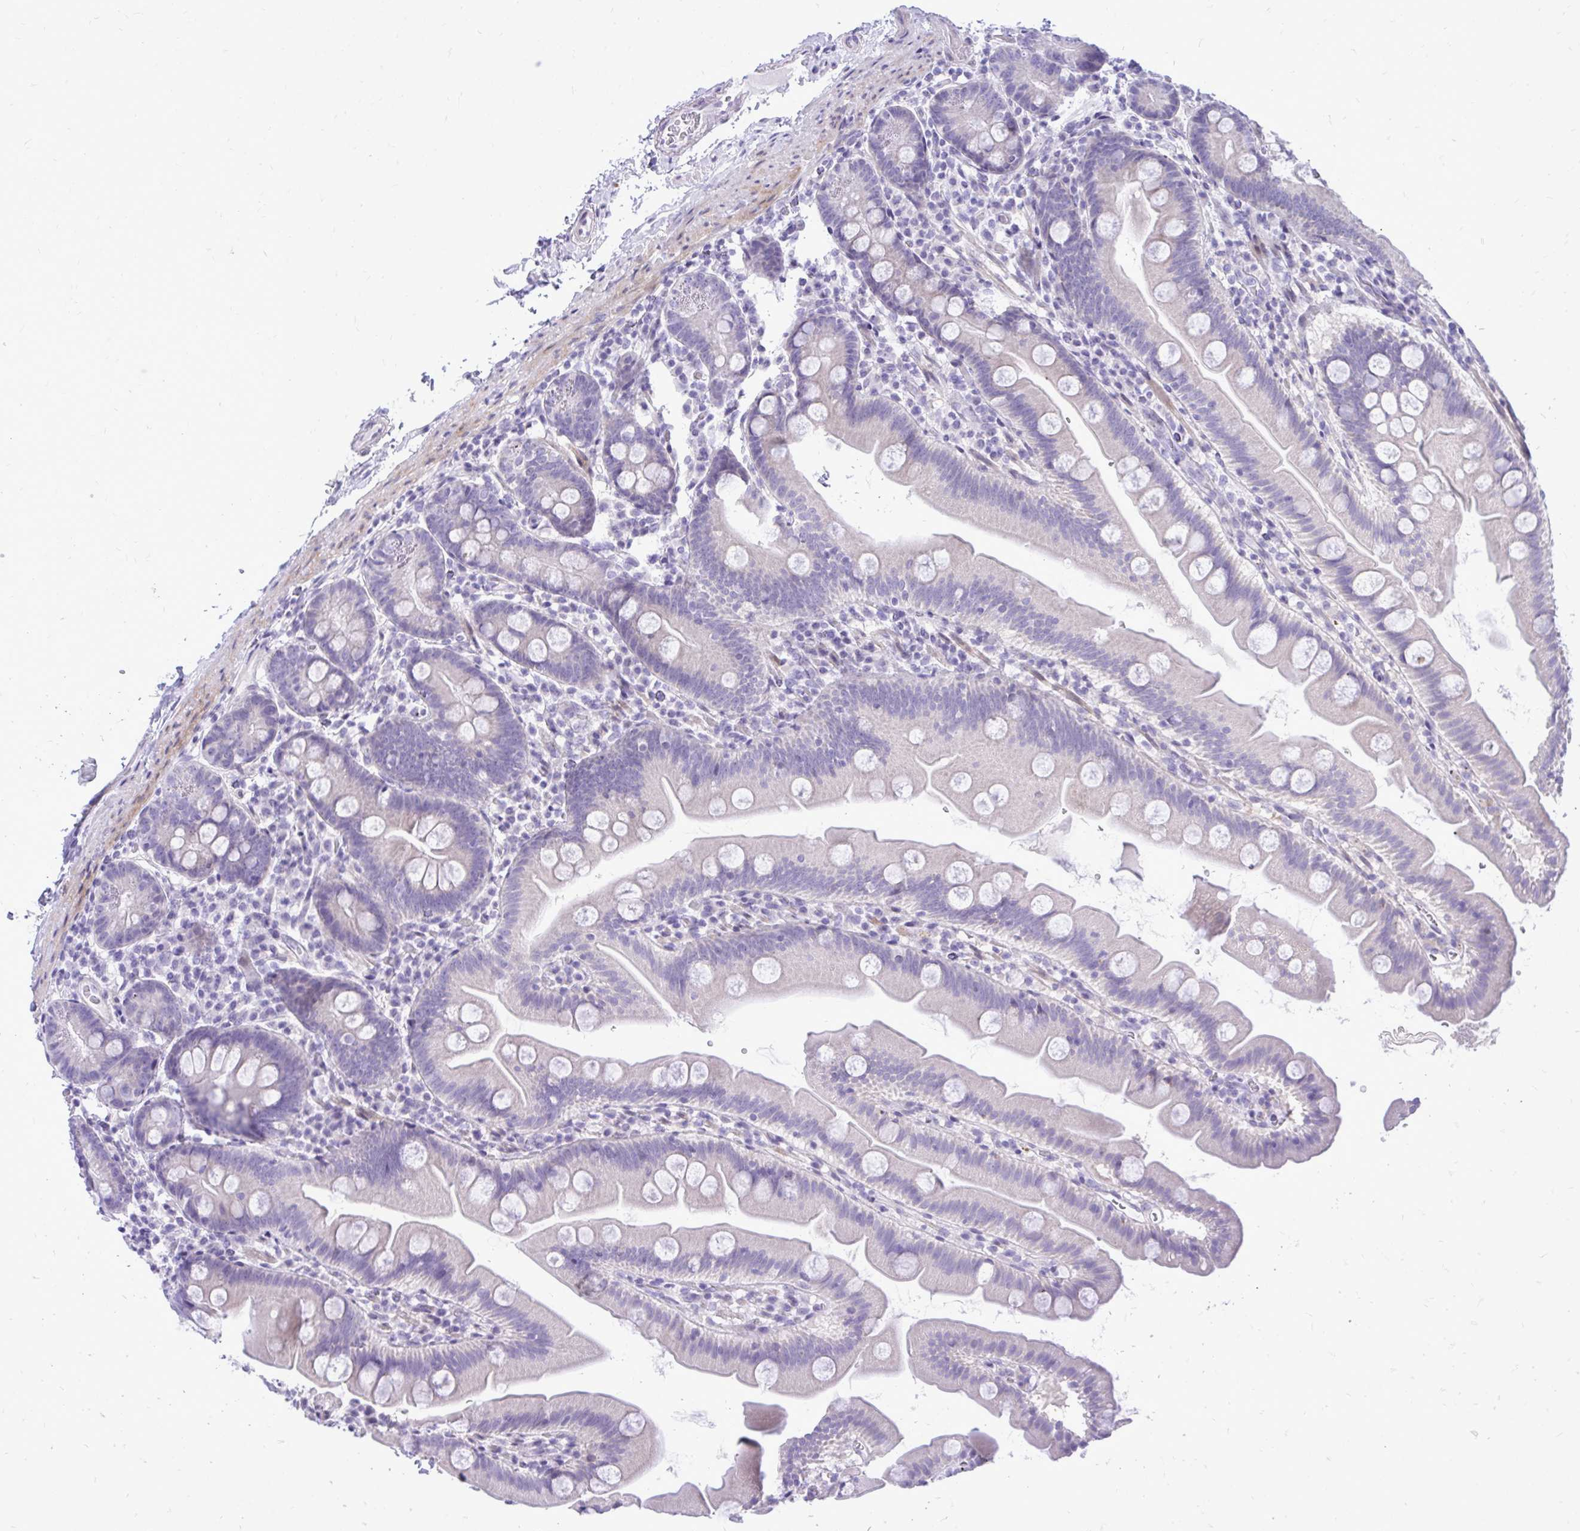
{"staining": {"intensity": "negative", "quantity": "none", "location": "none"}, "tissue": "small intestine", "cell_type": "Glandular cells", "image_type": "normal", "snomed": [{"axis": "morphology", "description": "Normal tissue, NOS"}, {"axis": "topography", "description": "Small intestine"}], "caption": "Immunohistochemical staining of benign human small intestine shows no significant staining in glandular cells. (Brightfield microscopy of DAB (3,3'-diaminobenzidine) IHC at high magnification).", "gene": "GABRA1", "patient": {"sex": "female", "age": 68}}